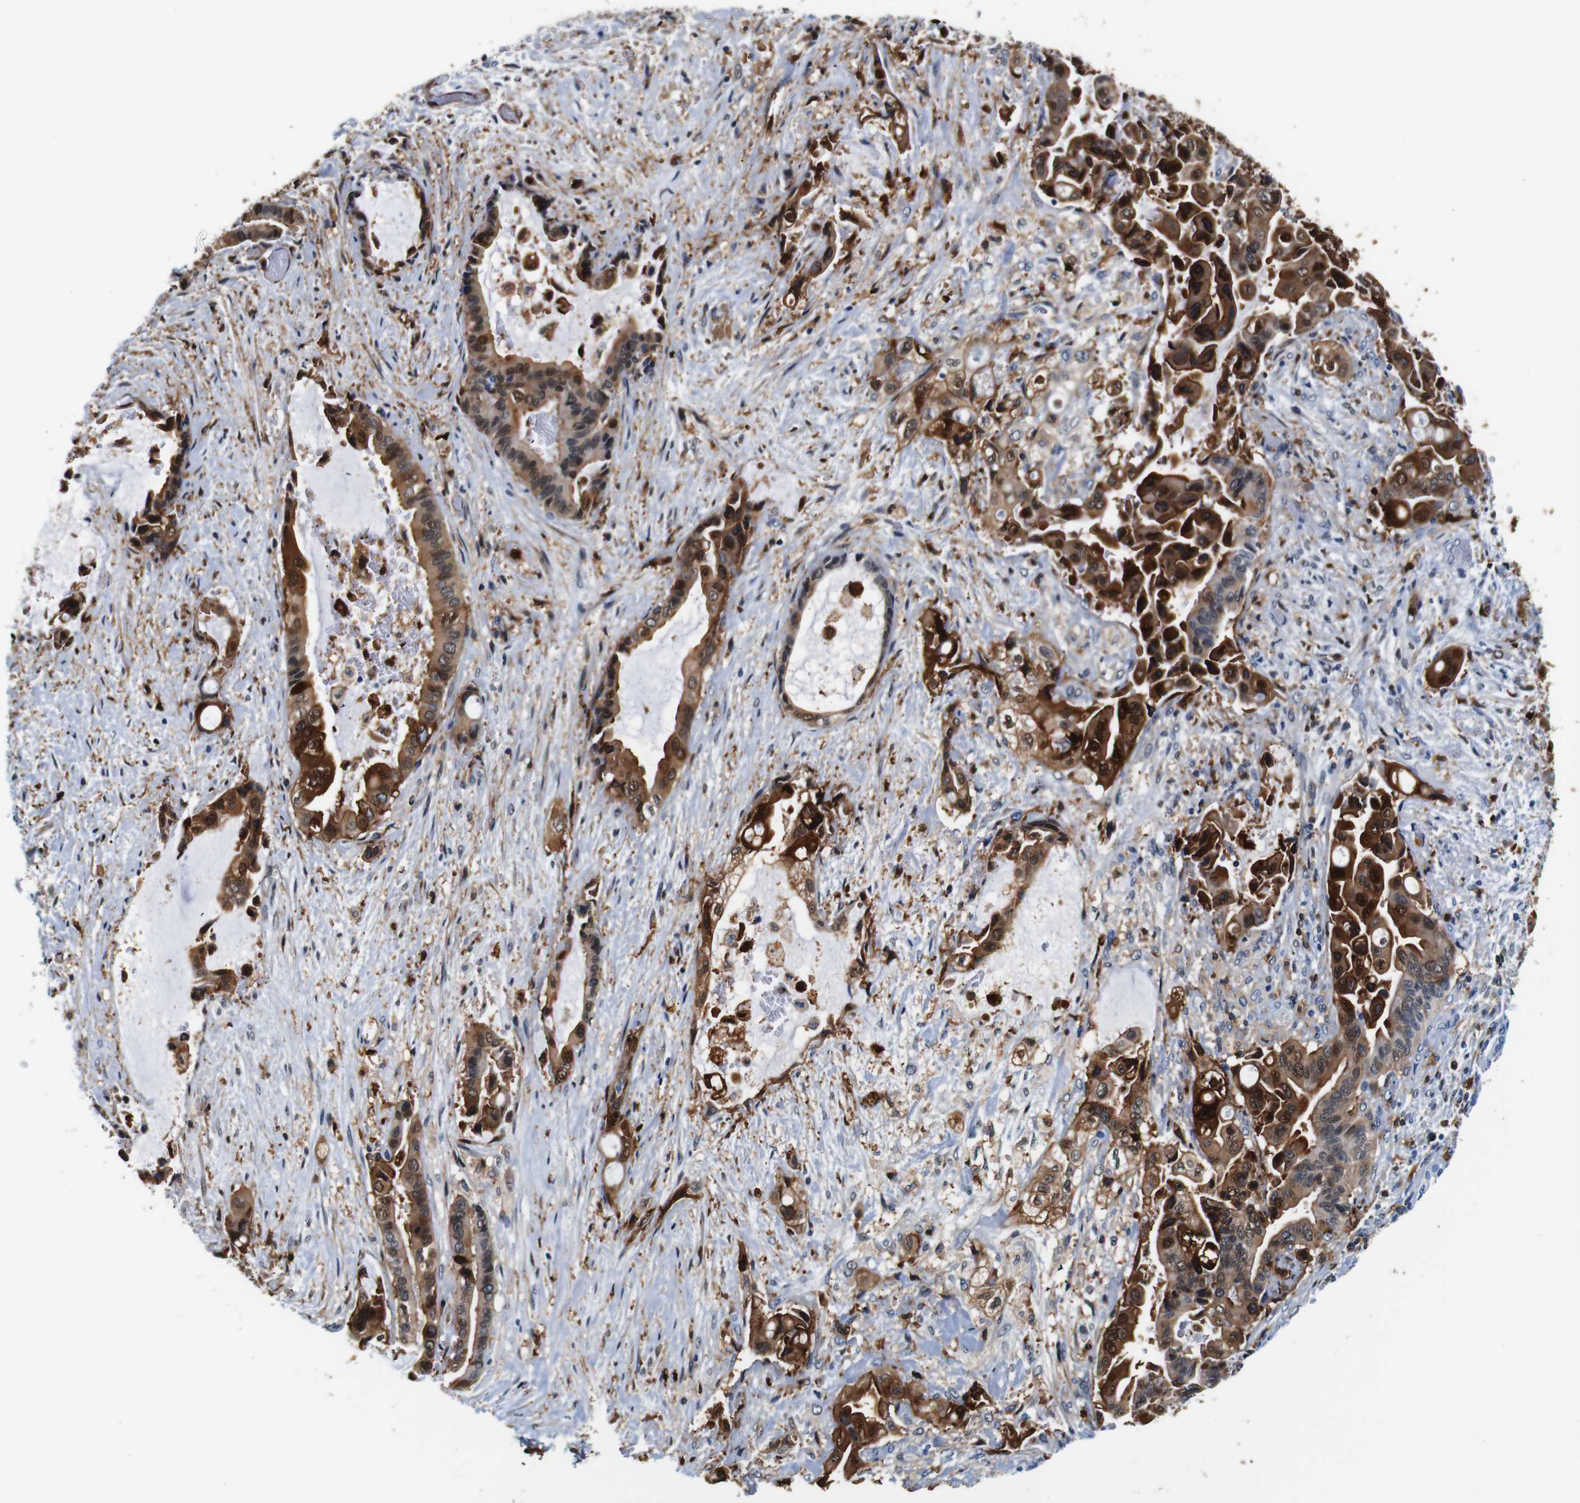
{"staining": {"intensity": "strong", "quantity": ">75%", "location": "cytoplasmic/membranous,nuclear"}, "tissue": "liver cancer", "cell_type": "Tumor cells", "image_type": "cancer", "snomed": [{"axis": "morphology", "description": "Cholangiocarcinoma"}, {"axis": "topography", "description": "Liver"}], "caption": "Brown immunohistochemical staining in human liver cancer (cholangiocarcinoma) displays strong cytoplasmic/membranous and nuclear staining in approximately >75% of tumor cells. (brown staining indicates protein expression, while blue staining denotes nuclei).", "gene": "ANXA1", "patient": {"sex": "female", "age": 61}}